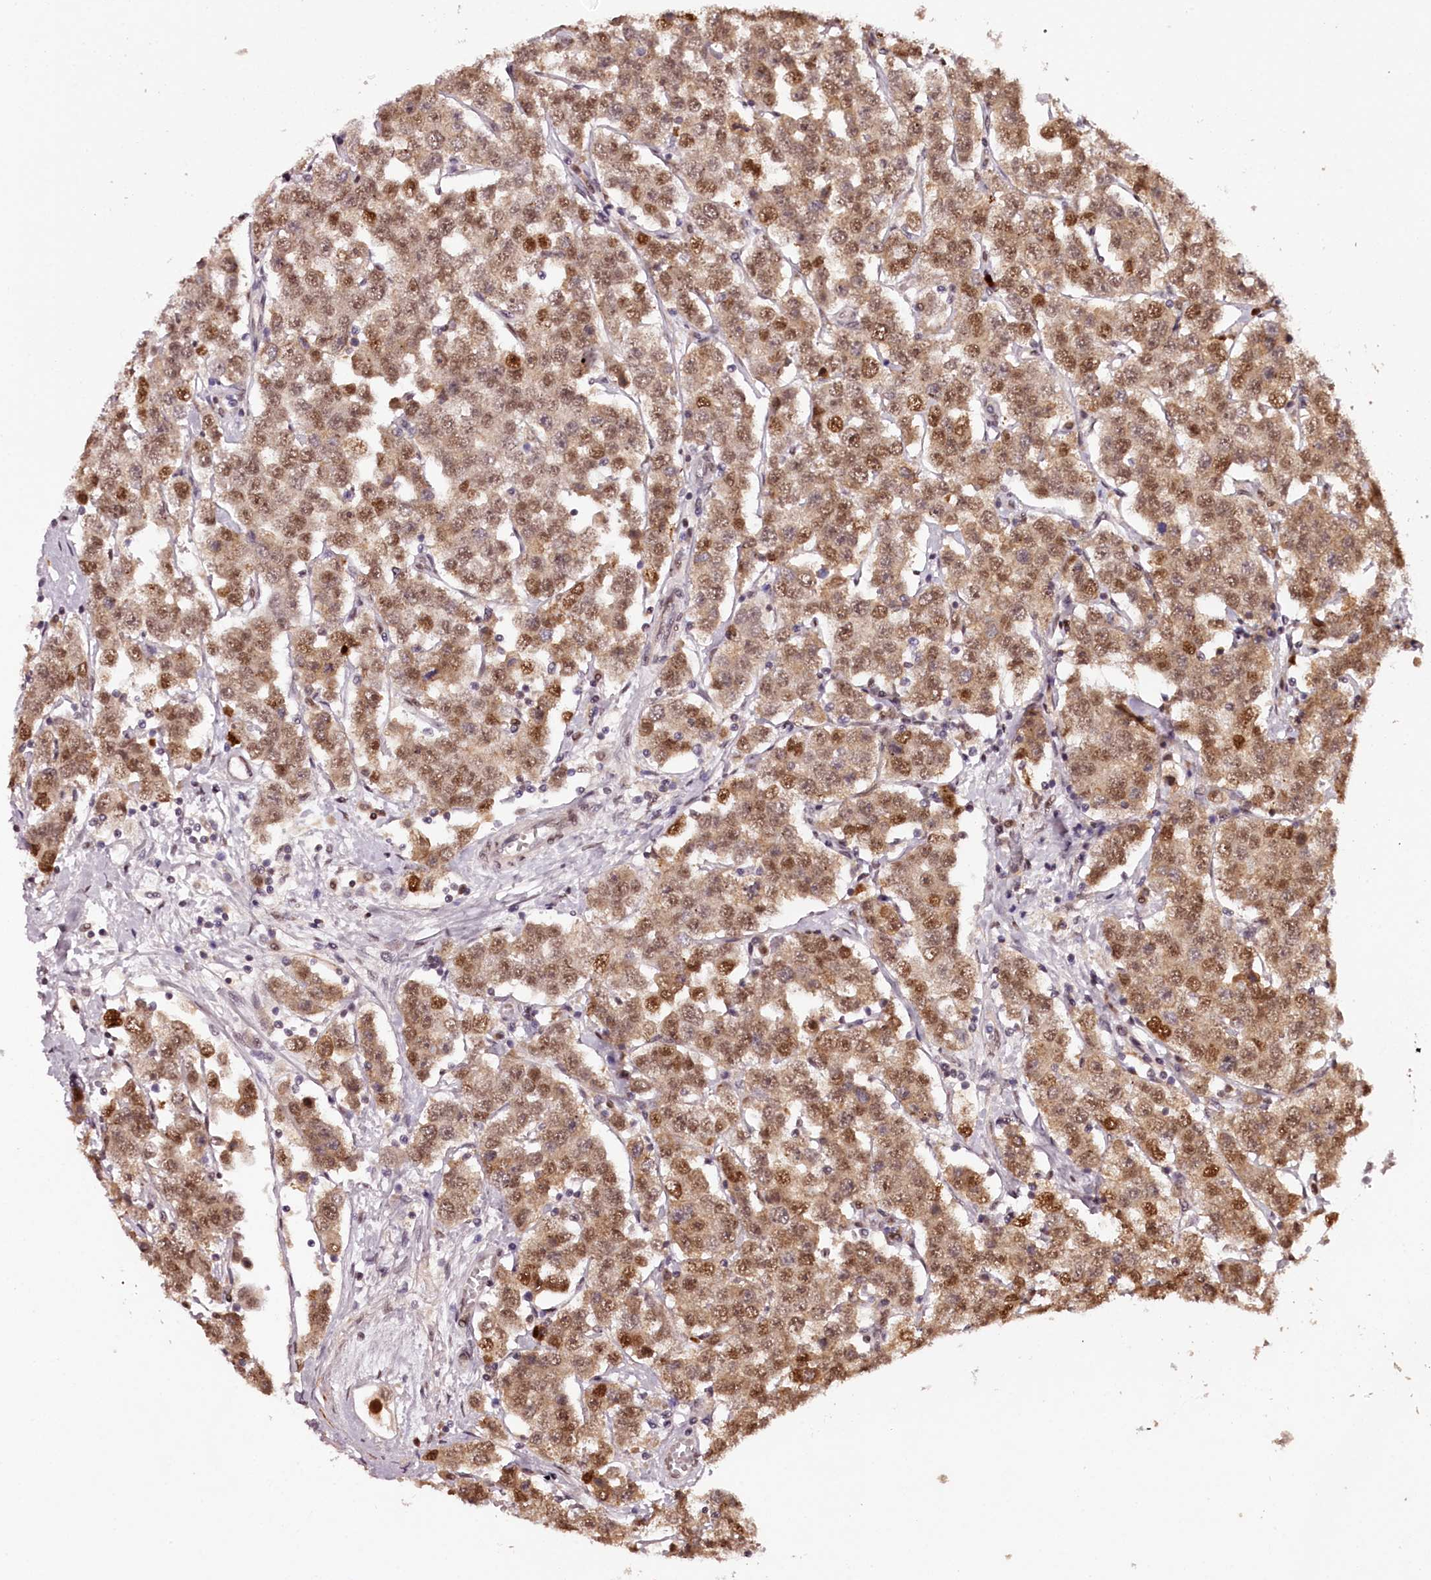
{"staining": {"intensity": "moderate", "quantity": ">75%", "location": "cytoplasmic/membranous,nuclear"}, "tissue": "testis cancer", "cell_type": "Tumor cells", "image_type": "cancer", "snomed": [{"axis": "morphology", "description": "Seminoma, NOS"}, {"axis": "topography", "description": "Testis"}], "caption": "The photomicrograph displays staining of testis cancer, revealing moderate cytoplasmic/membranous and nuclear protein expression (brown color) within tumor cells. The staining was performed using DAB to visualize the protein expression in brown, while the nuclei were stained in blue with hematoxylin (Magnification: 20x).", "gene": "TTC33", "patient": {"sex": "male", "age": 28}}